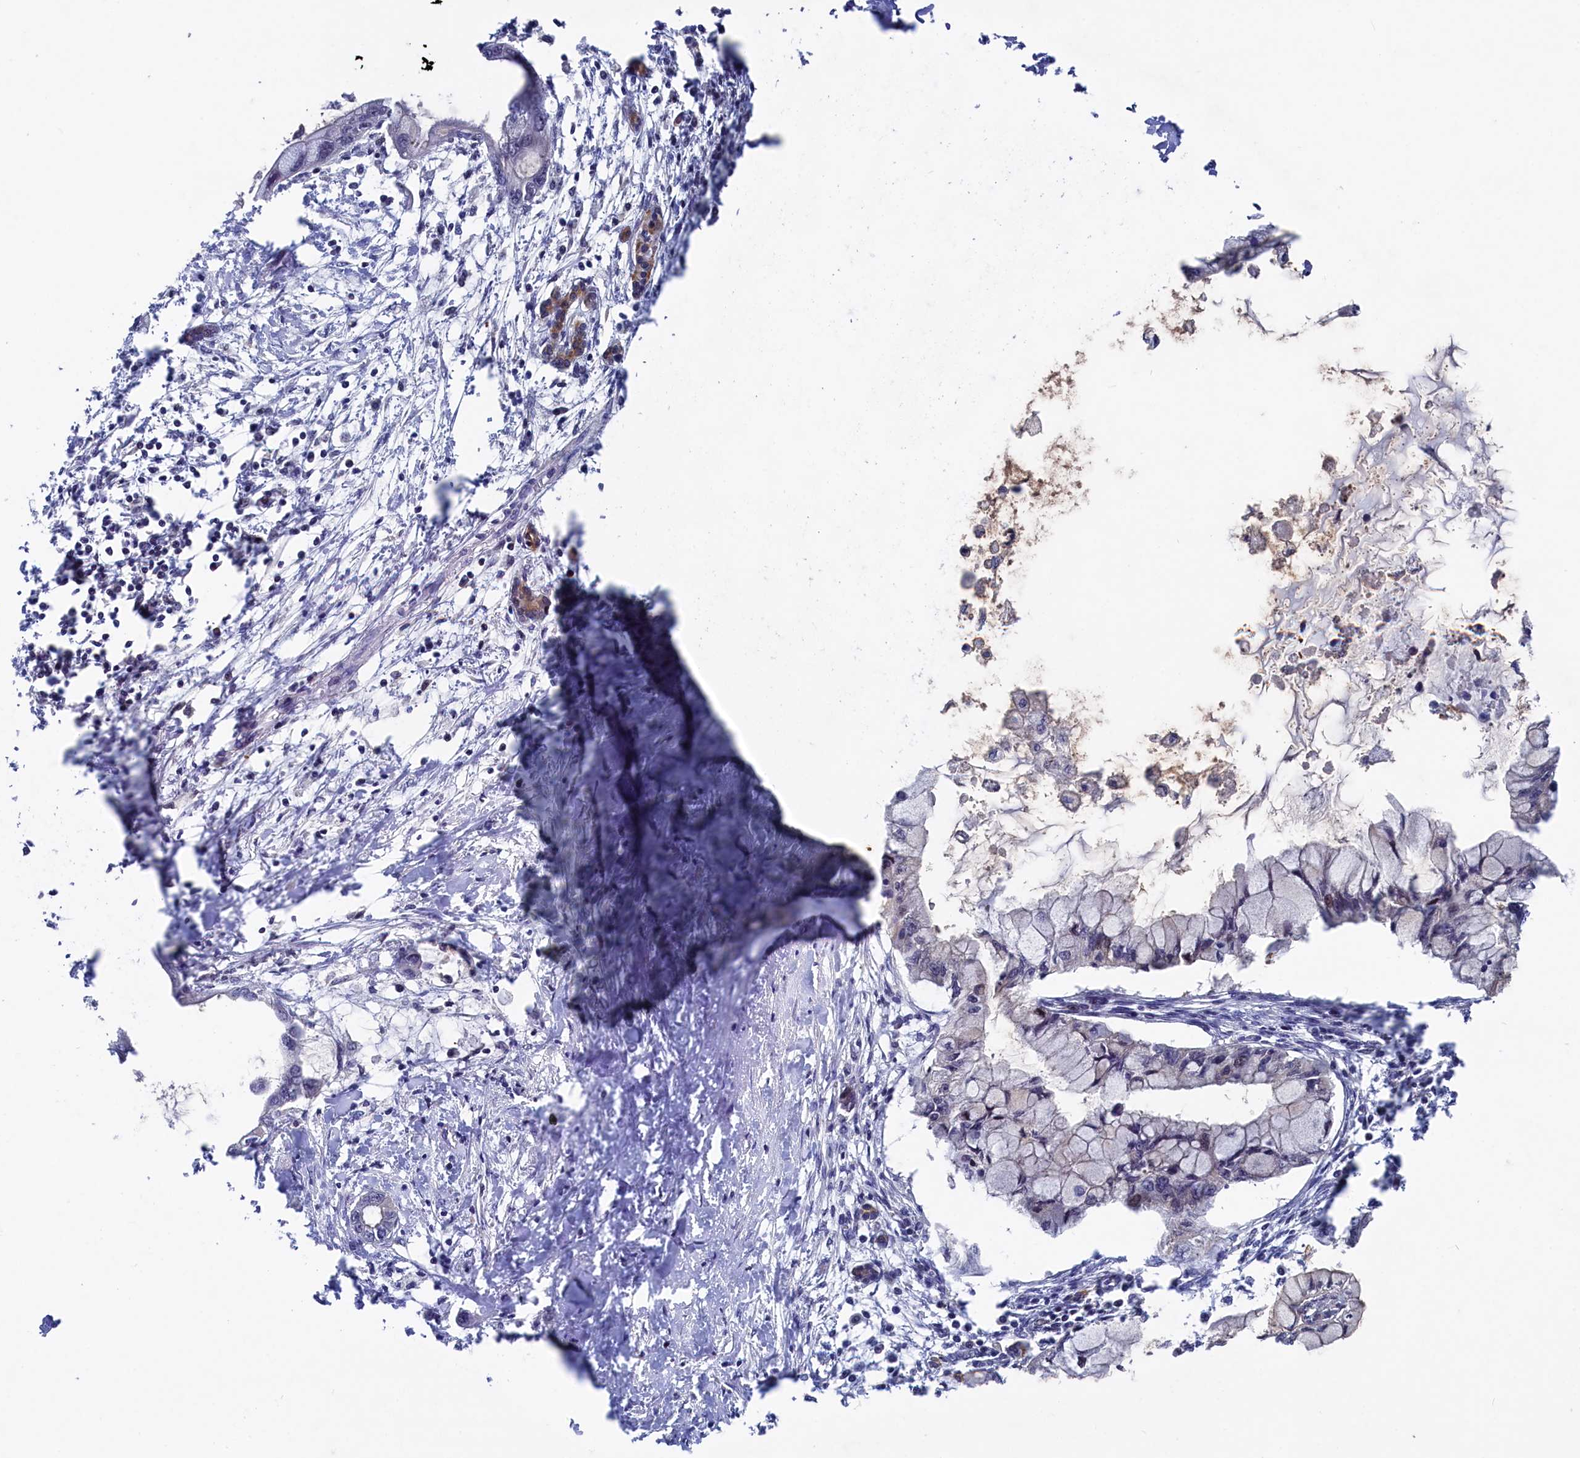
{"staining": {"intensity": "negative", "quantity": "none", "location": "none"}, "tissue": "pancreatic cancer", "cell_type": "Tumor cells", "image_type": "cancer", "snomed": [{"axis": "morphology", "description": "Adenocarcinoma, NOS"}, {"axis": "topography", "description": "Pancreas"}], "caption": "Histopathology image shows no protein expression in tumor cells of pancreatic adenocarcinoma tissue. The staining is performed using DAB (3,3'-diaminobenzidine) brown chromogen with nuclei counter-stained in using hematoxylin.", "gene": "TMC5", "patient": {"sex": "male", "age": 48}}